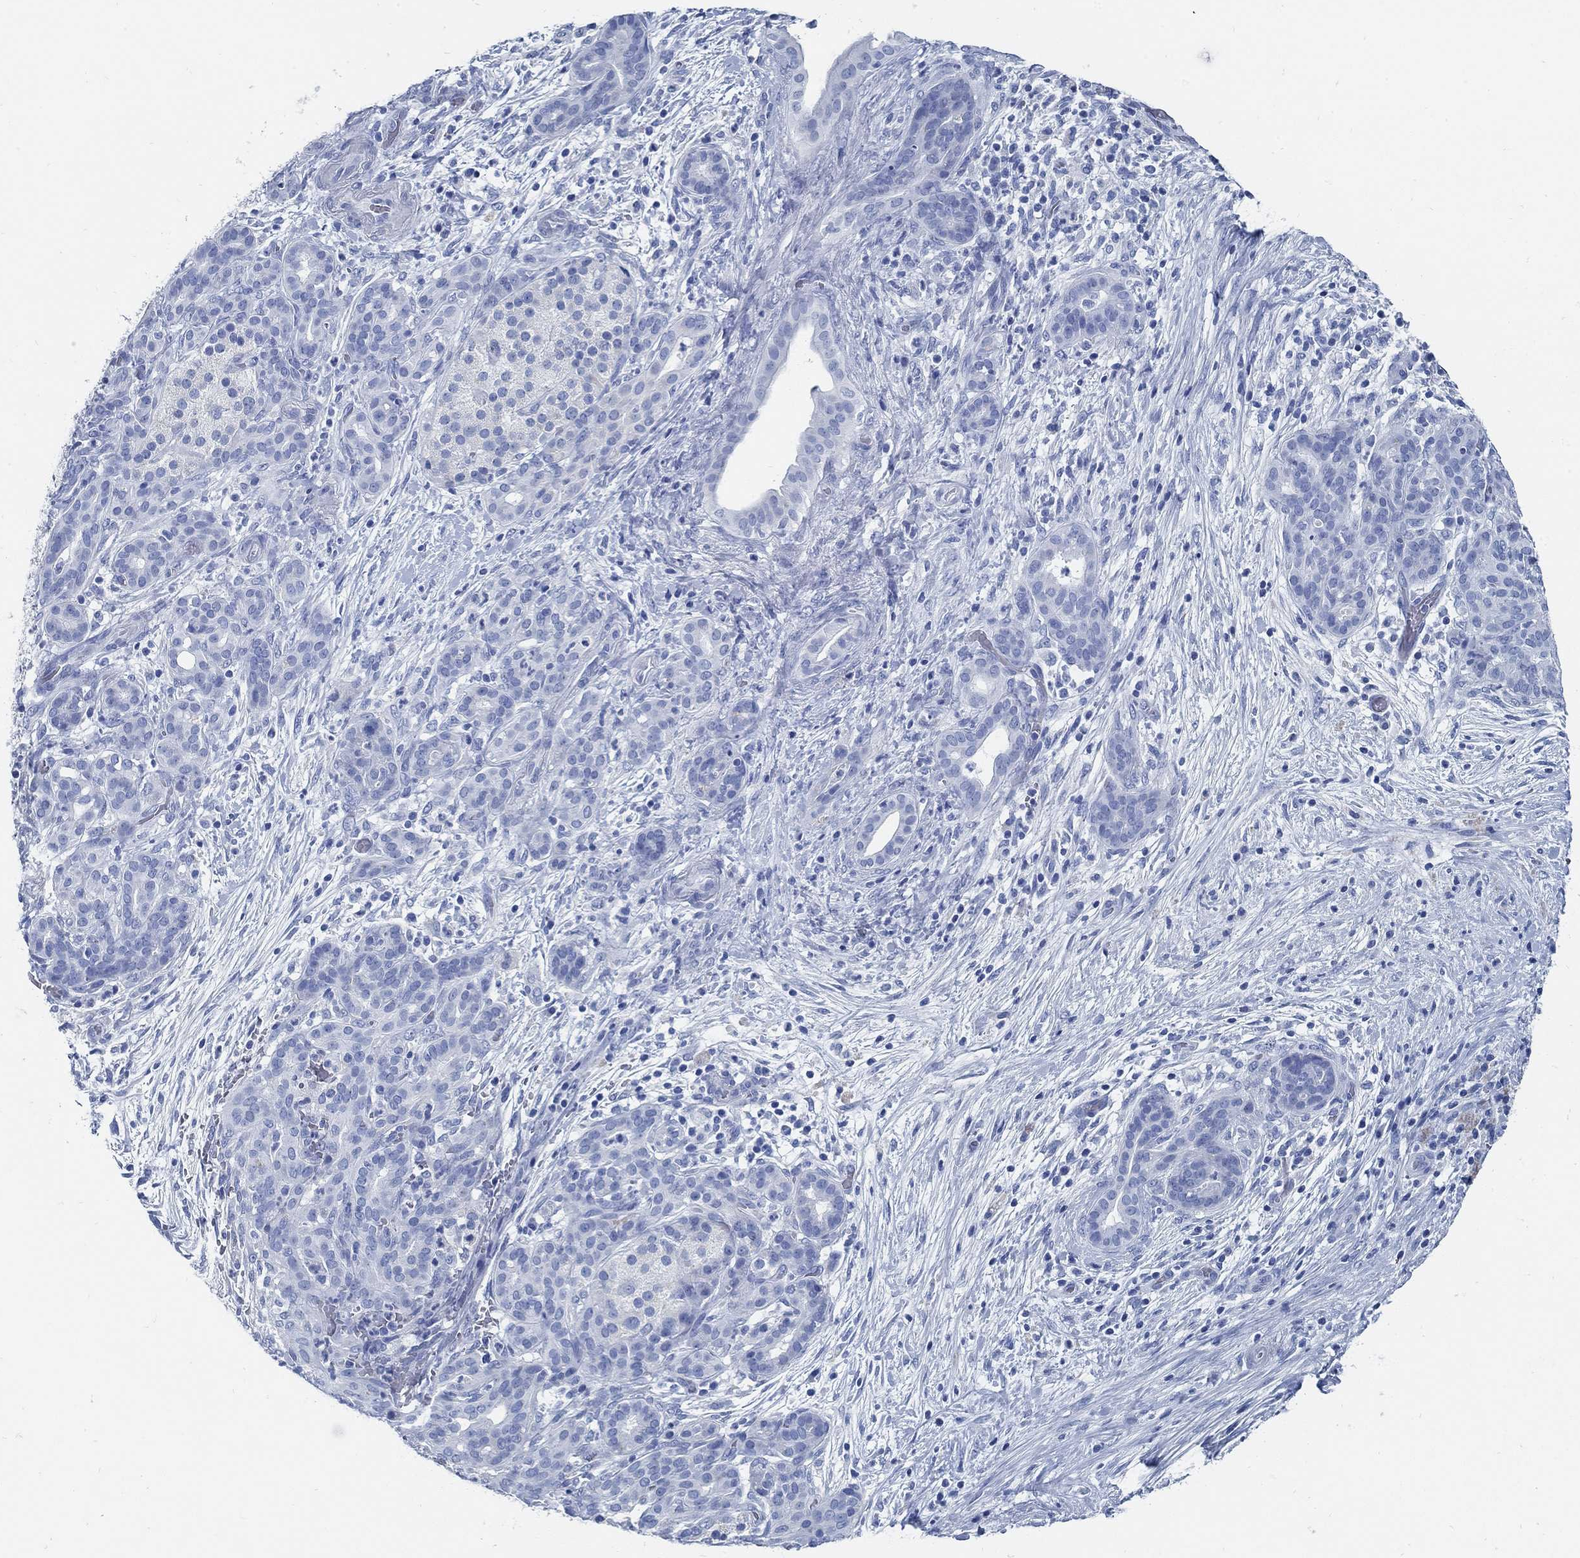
{"staining": {"intensity": "weak", "quantity": "<25%", "location": "cytoplasmic/membranous"}, "tissue": "pancreatic cancer", "cell_type": "Tumor cells", "image_type": "cancer", "snomed": [{"axis": "morphology", "description": "Adenocarcinoma, NOS"}, {"axis": "topography", "description": "Pancreas"}], "caption": "High power microscopy image of an immunohistochemistry micrograph of pancreatic cancer, revealing no significant expression in tumor cells.", "gene": "SLC45A1", "patient": {"sex": "male", "age": 44}}